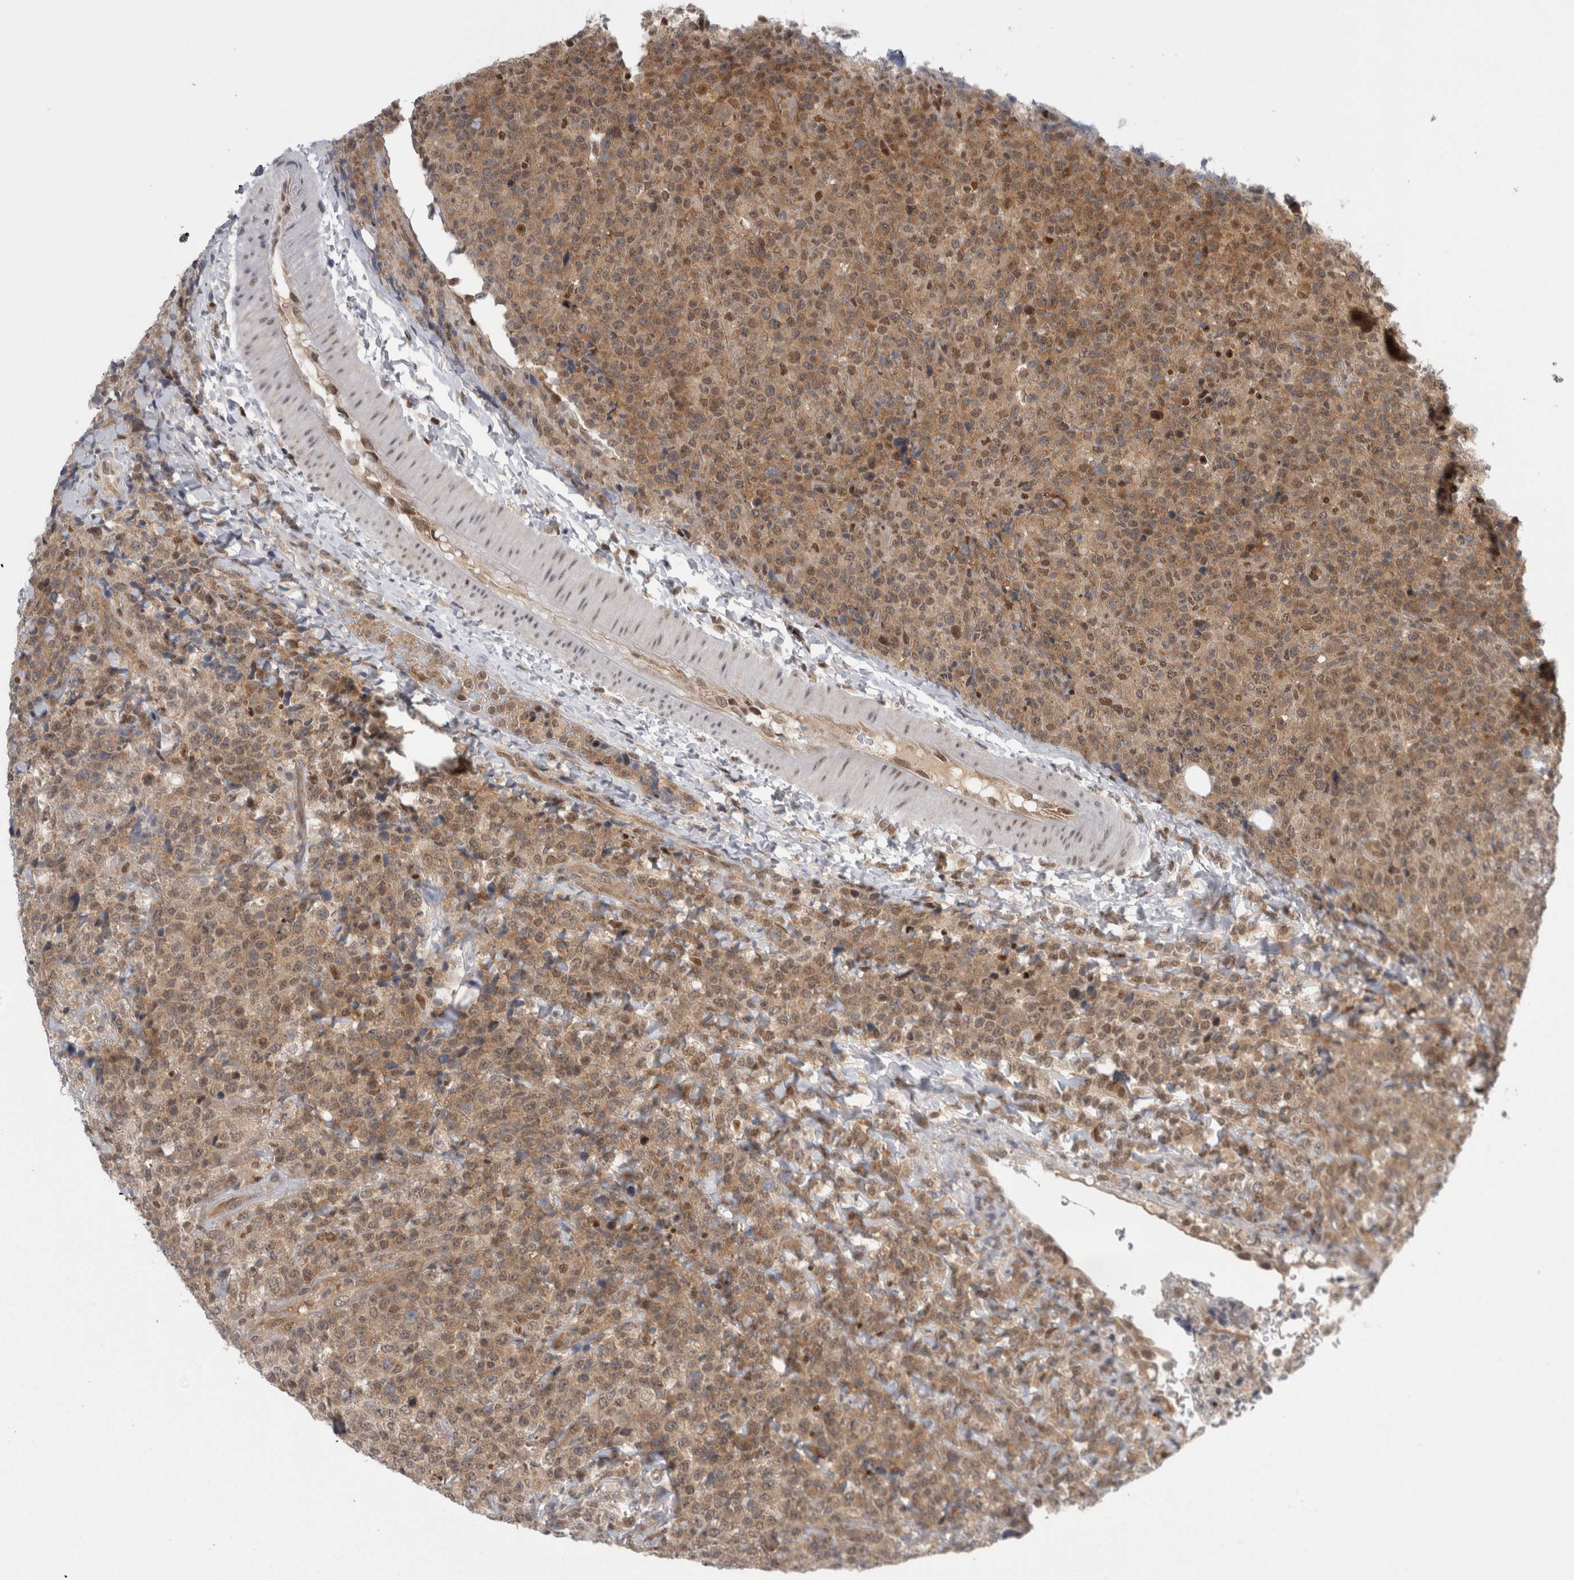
{"staining": {"intensity": "moderate", "quantity": ">75%", "location": "cytoplasmic/membranous"}, "tissue": "lymphoma", "cell_type": "Tumor cells", "image_type": "cancer", "snomed": [{"axis": "morphology", "description": "Malignant lymphoma, non-Hodgkin's type, High grade"}, {"axis": "topography", "description": "Lymph node"}], "caption": "Immunohistochemical staining of human high-grade malignant lymphoma, non-Hodgkin's type reveals moderate cytoplasmic/membranous protein staining in approximately >75% of tumor cells.", "gene": "PSMB2", "patient": {"sex": "male", "age": 13}}